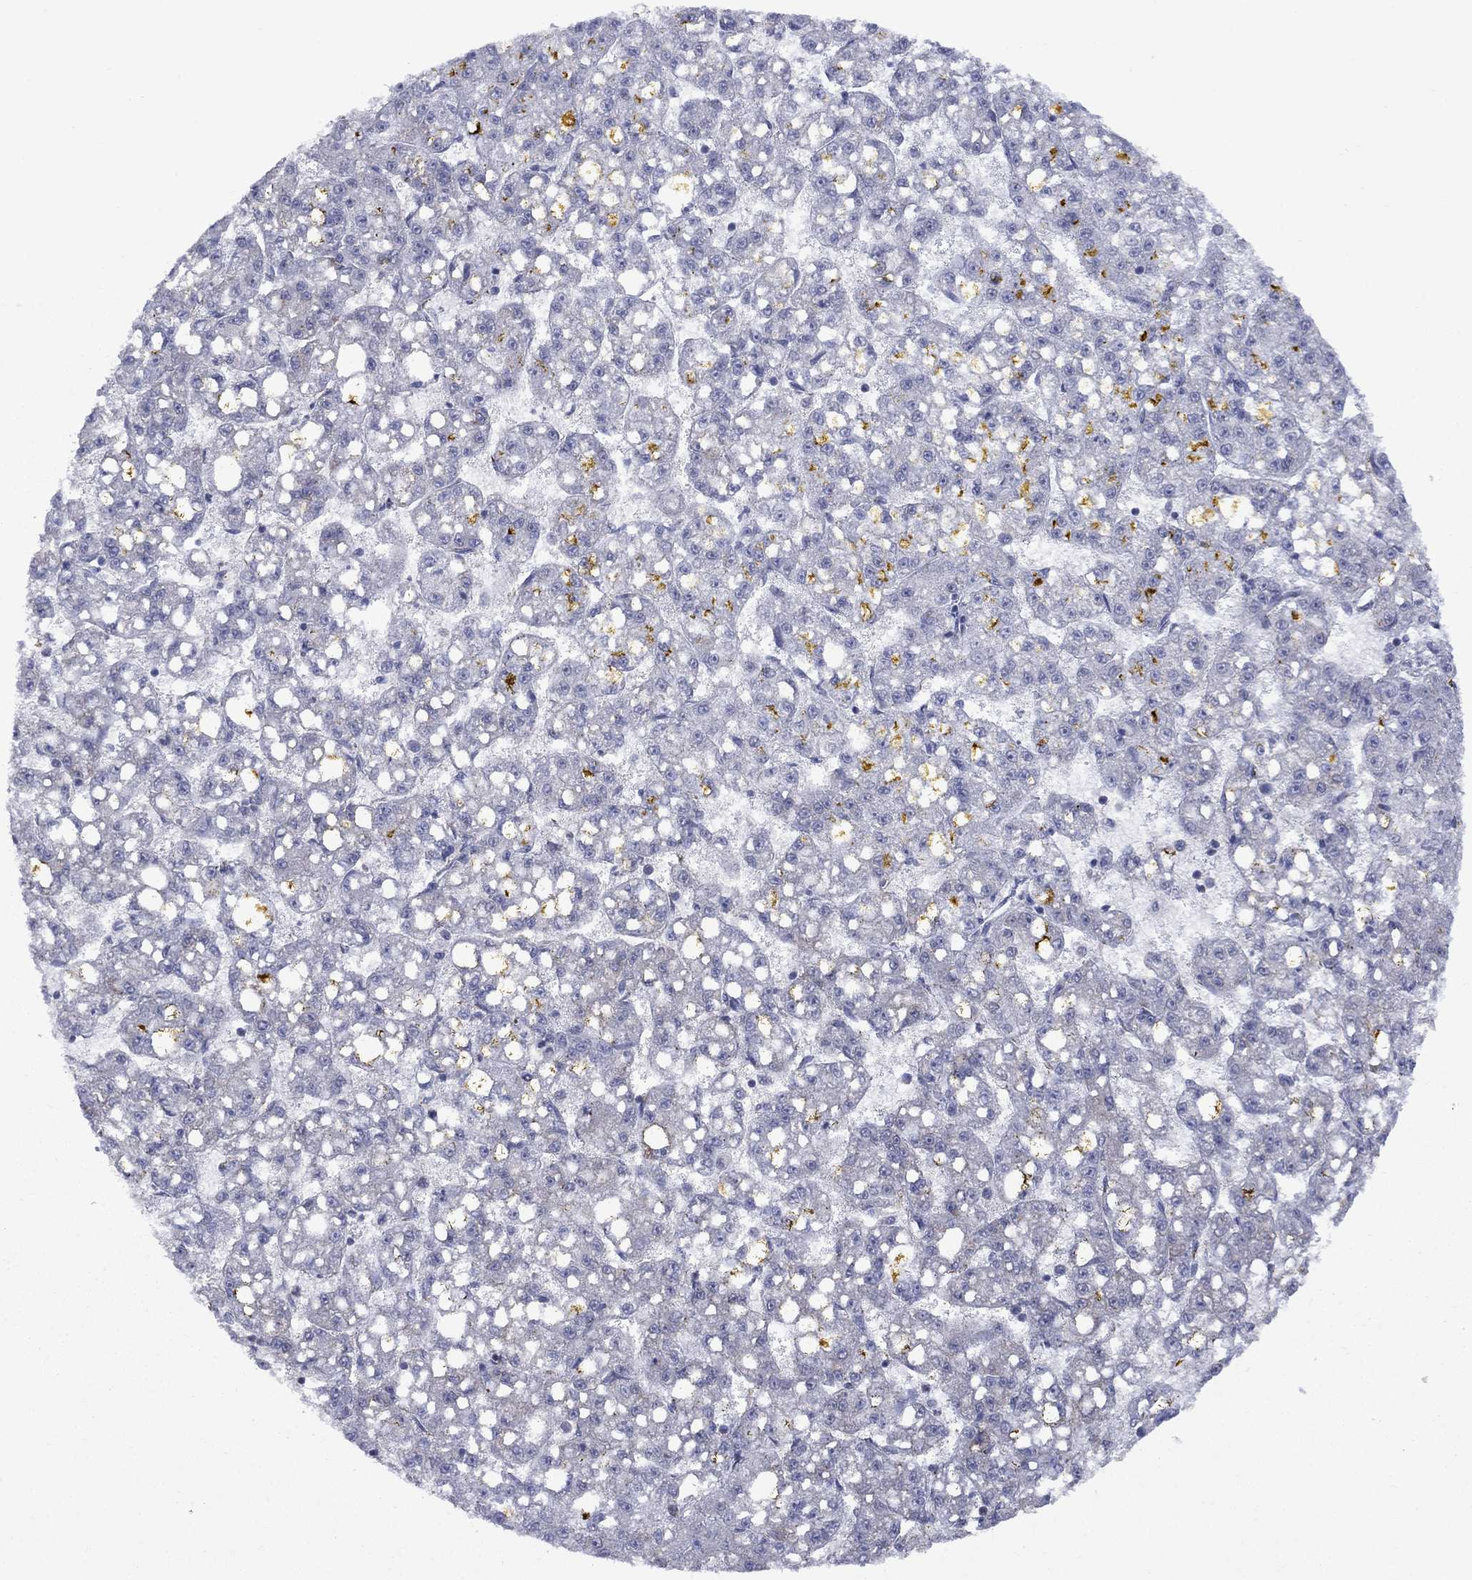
{"staining": {"intensity": "negative", "quantity": "none", "location": "none"}, "tissue": "liver cancer", "cell_type": "Tumor cells", "image_type": "cancer", "snomed": [{"axis": "morphology", "description": "Carcinoma, Hepatocellular, NOS"}, {"axis": "topography", "description": "Liver"}], "caption": "A micrograph of liver hepatocellular carcinoma stained for a protein displays no brown staining in tumor cells.", "gene": "CISD1", "patient": {"sex": "female", "age": 65}}